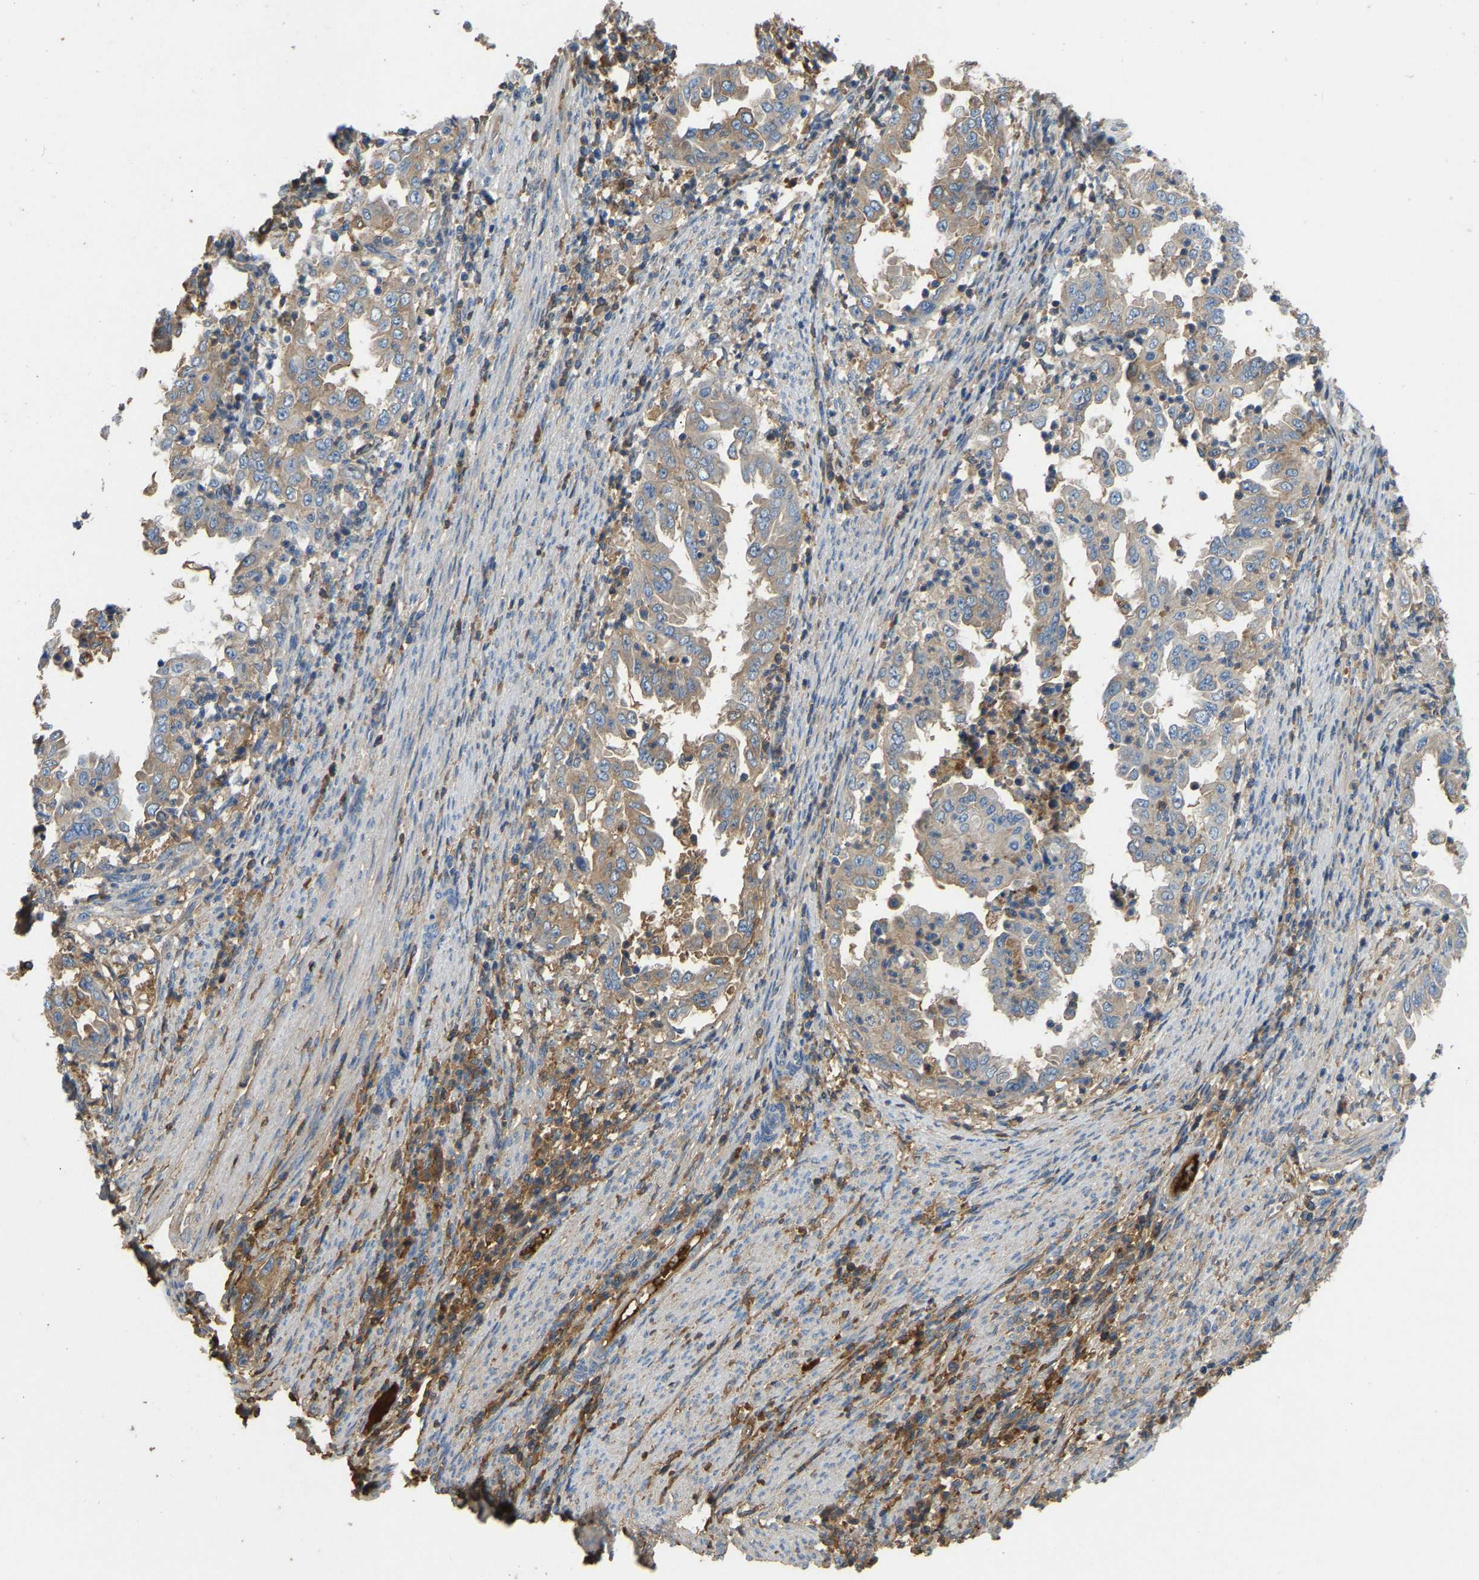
{"staining": {"intensity": "moderate", "quantity": "<25%", "location": "cytoplasmic/membranous"}, "tissue": "endometrial cancer", "cell_type": "Tumor cells", "image_type": "cancer", "snomed": [{"axis": "morphology", "description": "Adenocarcinoma, NOS"}, {"axis": "topography", "description": "Endometrium"}], "caption": "High-magnification brightfield microscopy of endometrial cancer stained with DAB (brown) and counterstained with hematoxylin (blue). tumor cells exhibit moderate cytoplasmic/membranous expression is seen in approximately<25% of cells.", "gene": "STC1", "patient": {"sex": "female", "age": 85}}